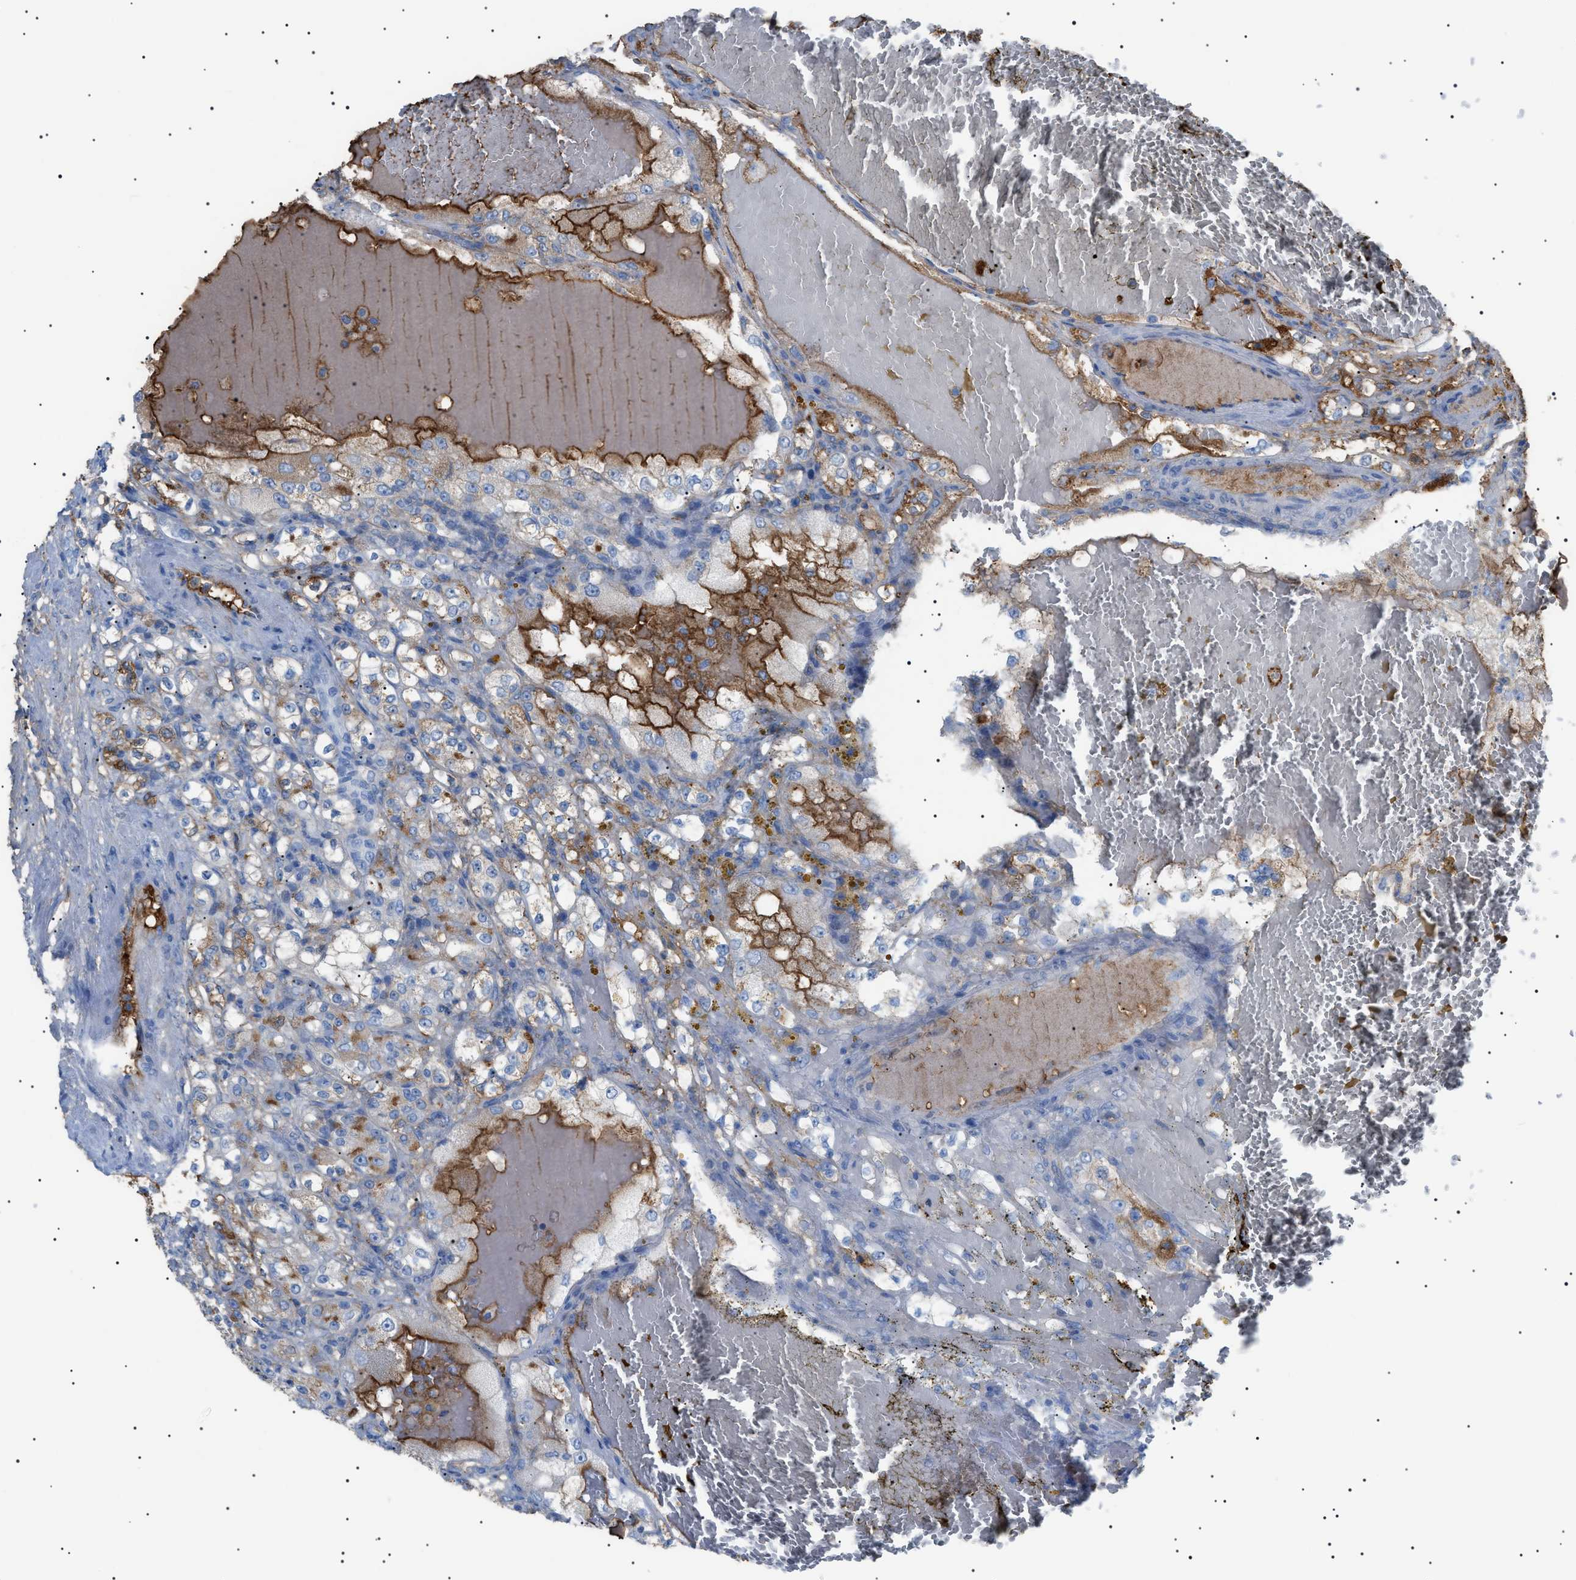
{"staining": {"intensity": "weak", "quantity": "25%-75%", "location": "cytoplasmic/membranous"}, "tissue": "renal cancer", "cell_type": "Tumor cells", "image_type": "cancer", "snomed": [{"axis": "morphology", "description": "Normal tissue, NOS"}, {"axis": "morphology", "description": "Adenocarcinoma, NOS"}, {"axis": "topography", "description": "Kidney"}], "caption": "A high-resolution image shows immunohistochemistry (IHC) staining of renal cancer, which exhibits weak cytoplasmic/membranous staining in about 25%-75% of tumor cells.", "gene": "LPA", "patient": {"sex": "male", "age": 61}}